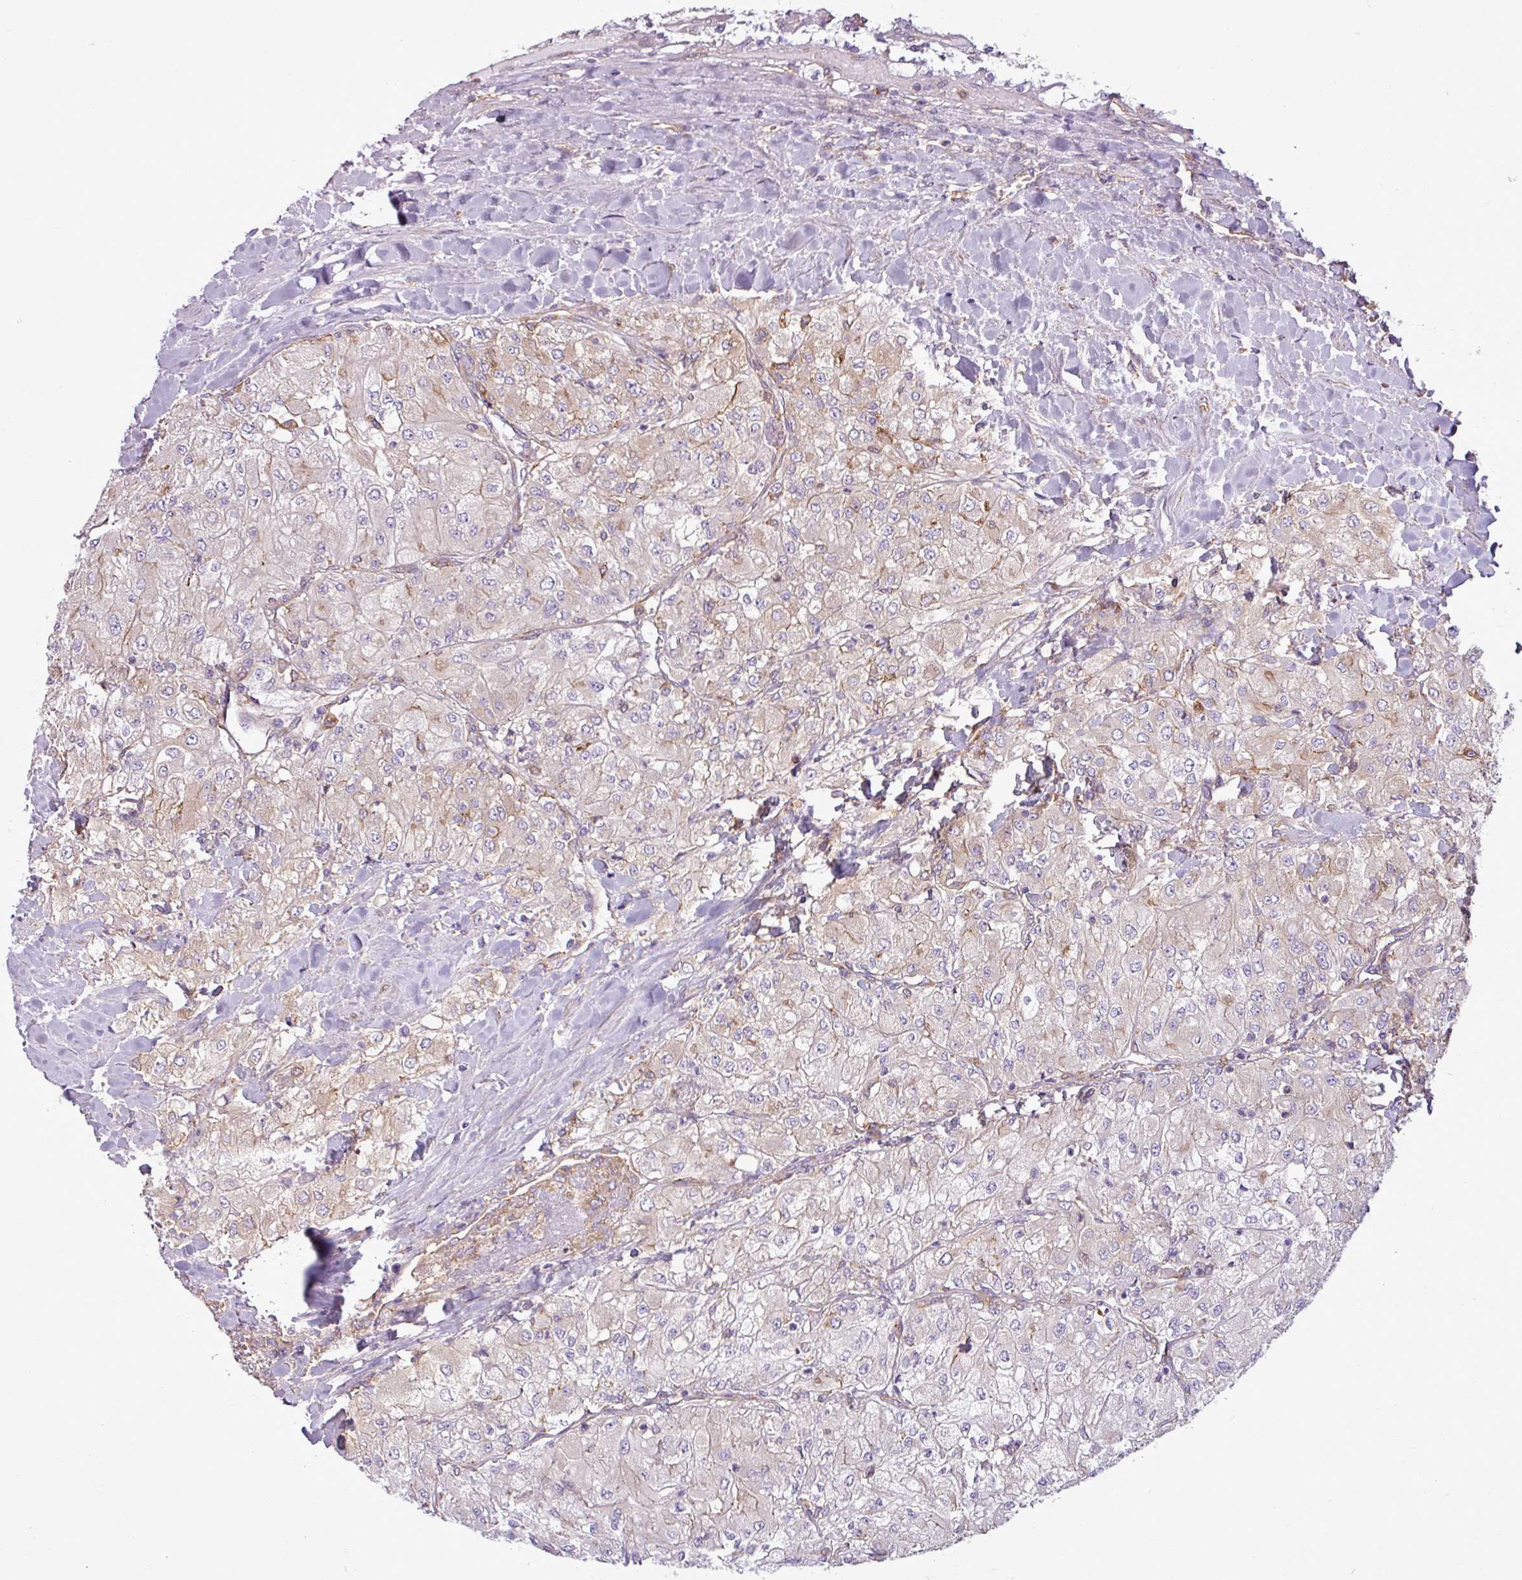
{"staining": {"intensity": "negative", "quantity": "none", "location": "none"}, "tissue": "renal cancer", "cell_type": "Tumor cells", "image_type": "cancer", "snomed": [{"axis": "morphology", "description": "Adenocarcinoma, NOS"}, {"axis": "topography", "description": "Kidney"}], "caption": "Immunohistochemistry (IHC) image of renal cancer (adenocarcinoma) stained for a protein (brown), which displays no staining in tumor cells.", "gene": "PACSIN2", "patient": {"sex": "male", "age": 80}}